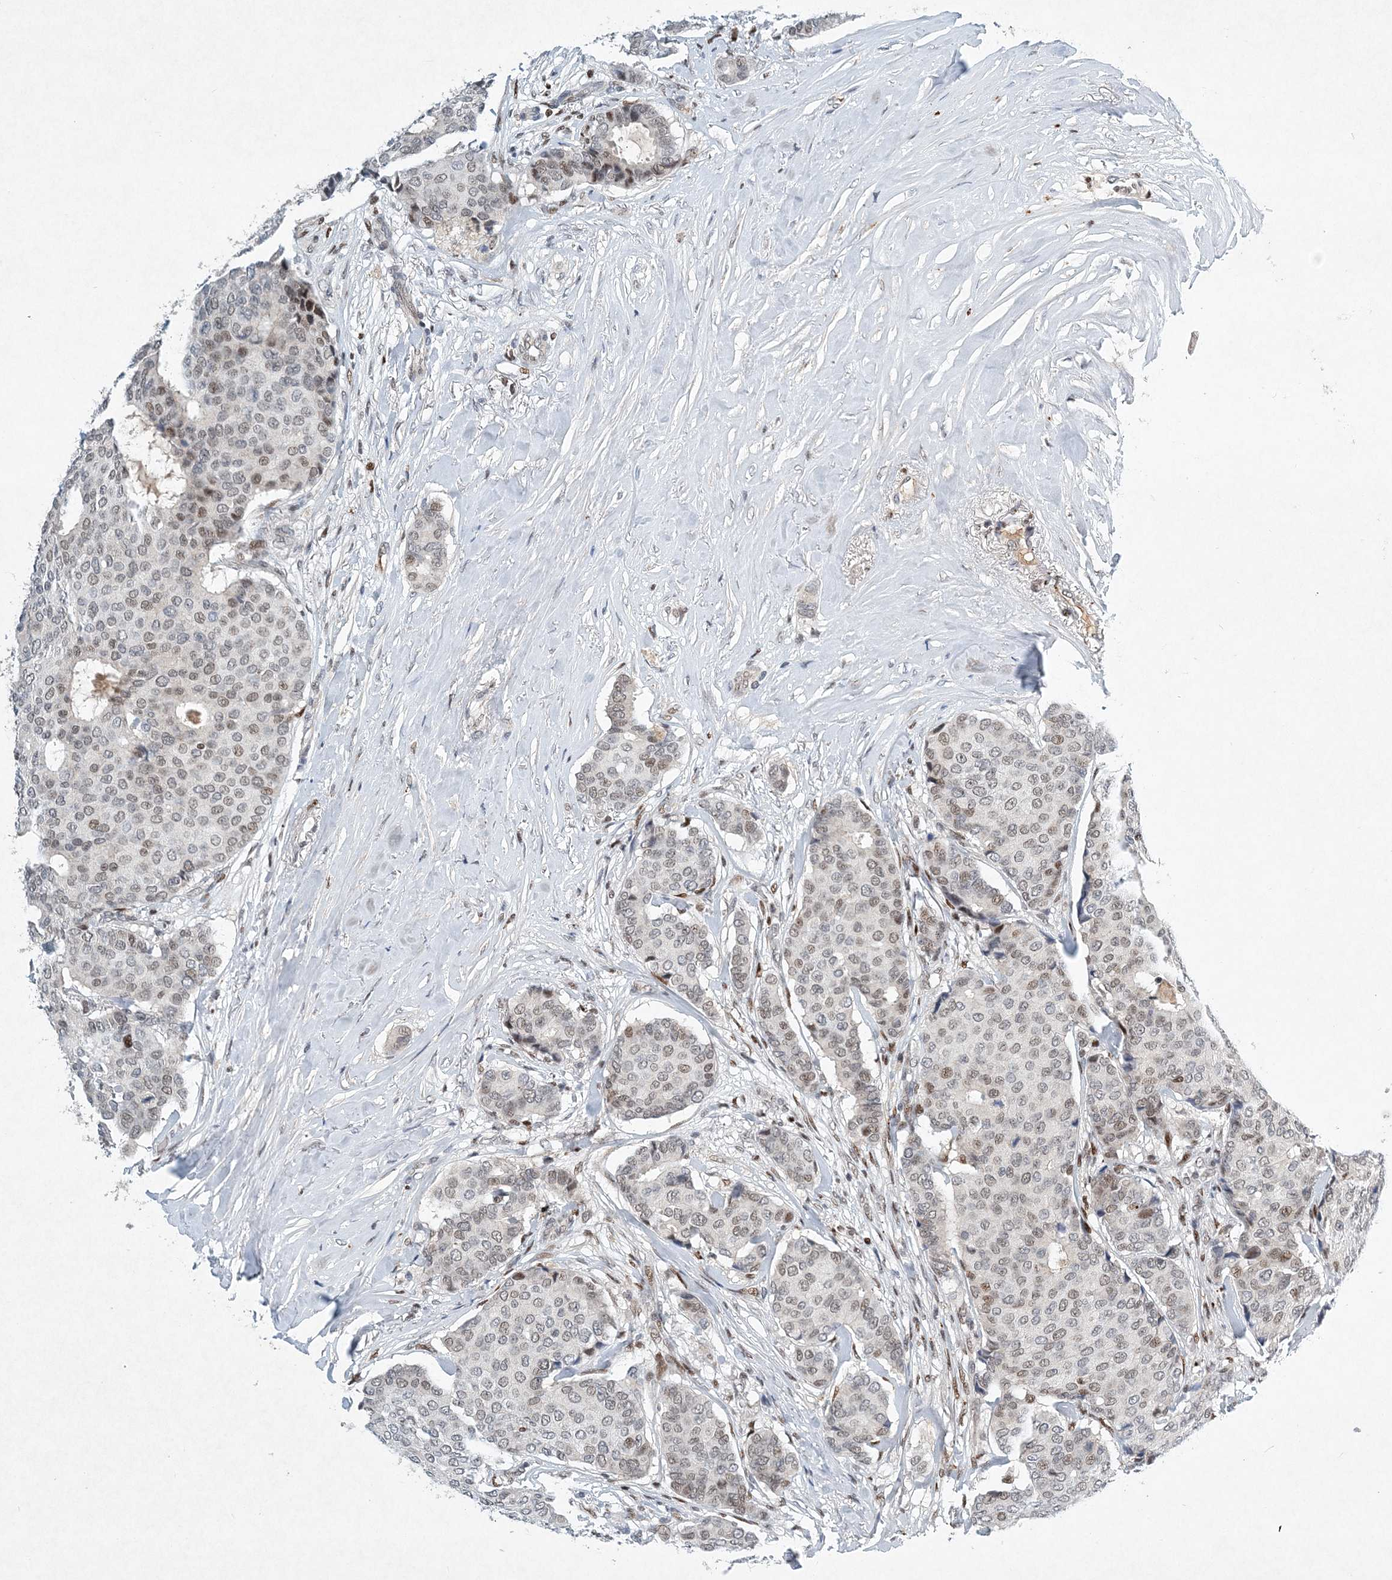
{"staining": {"intensity": "weak", "quantity": "<25%", "location": "nuclear"}, "tissue": "breast cancer", "cell_type": "Tumor cells", "image_type": "cancer", "snomed": [{"axis": "morphology", "description": "Duct carcinoma"}, {"axis": "topography", "description": "Breast"}], "caption": "Immunohistochemistry of breast intraductal carcinoma shows no positivity in tumor cells.", "gene": "KPNA4", "patient": {"sex": "female", "age": 75}}